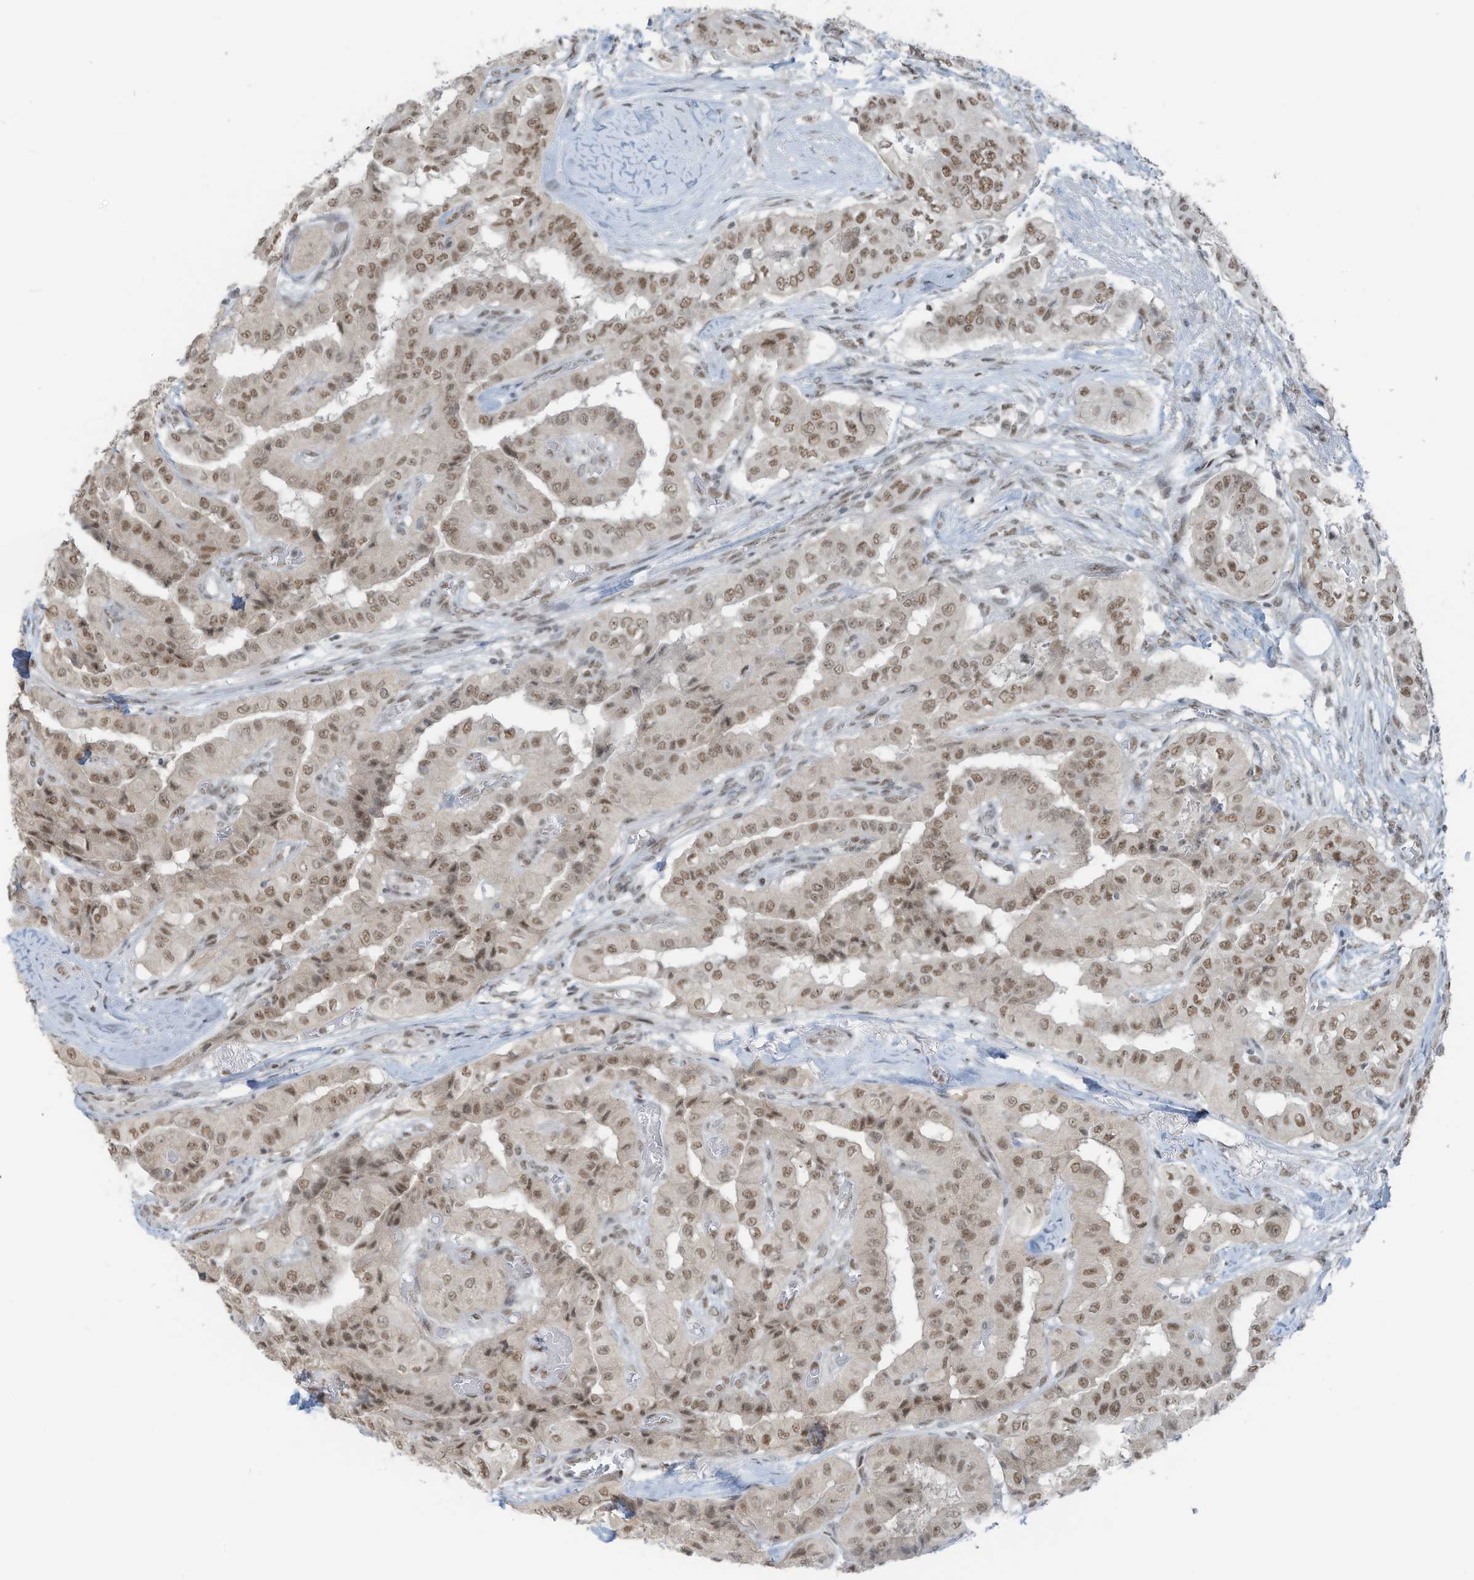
{"staining": {"intensity": "moderate", "quantity": ">75%", "location": "nuclear"}, "tissue": "thyroid cancer", "cell_type": "Tumor cells", "image_type": "cancer", "snomed": [{"axis": "morphology", "description": "Papillary adenocarcinoma, NOS"}, {"axis": "topography", "description": "Thyroid gland"}], "caption": "Immunohistochemistry (IHC) image of papillary adenocarcinoma (thyroid) stained for a protein (brown), which displays medium levels of moderate nuclear expression in about >75% of tumor cells.", "gene": "WRNIP1", "patient": {"sex": "female", "age": 59}}